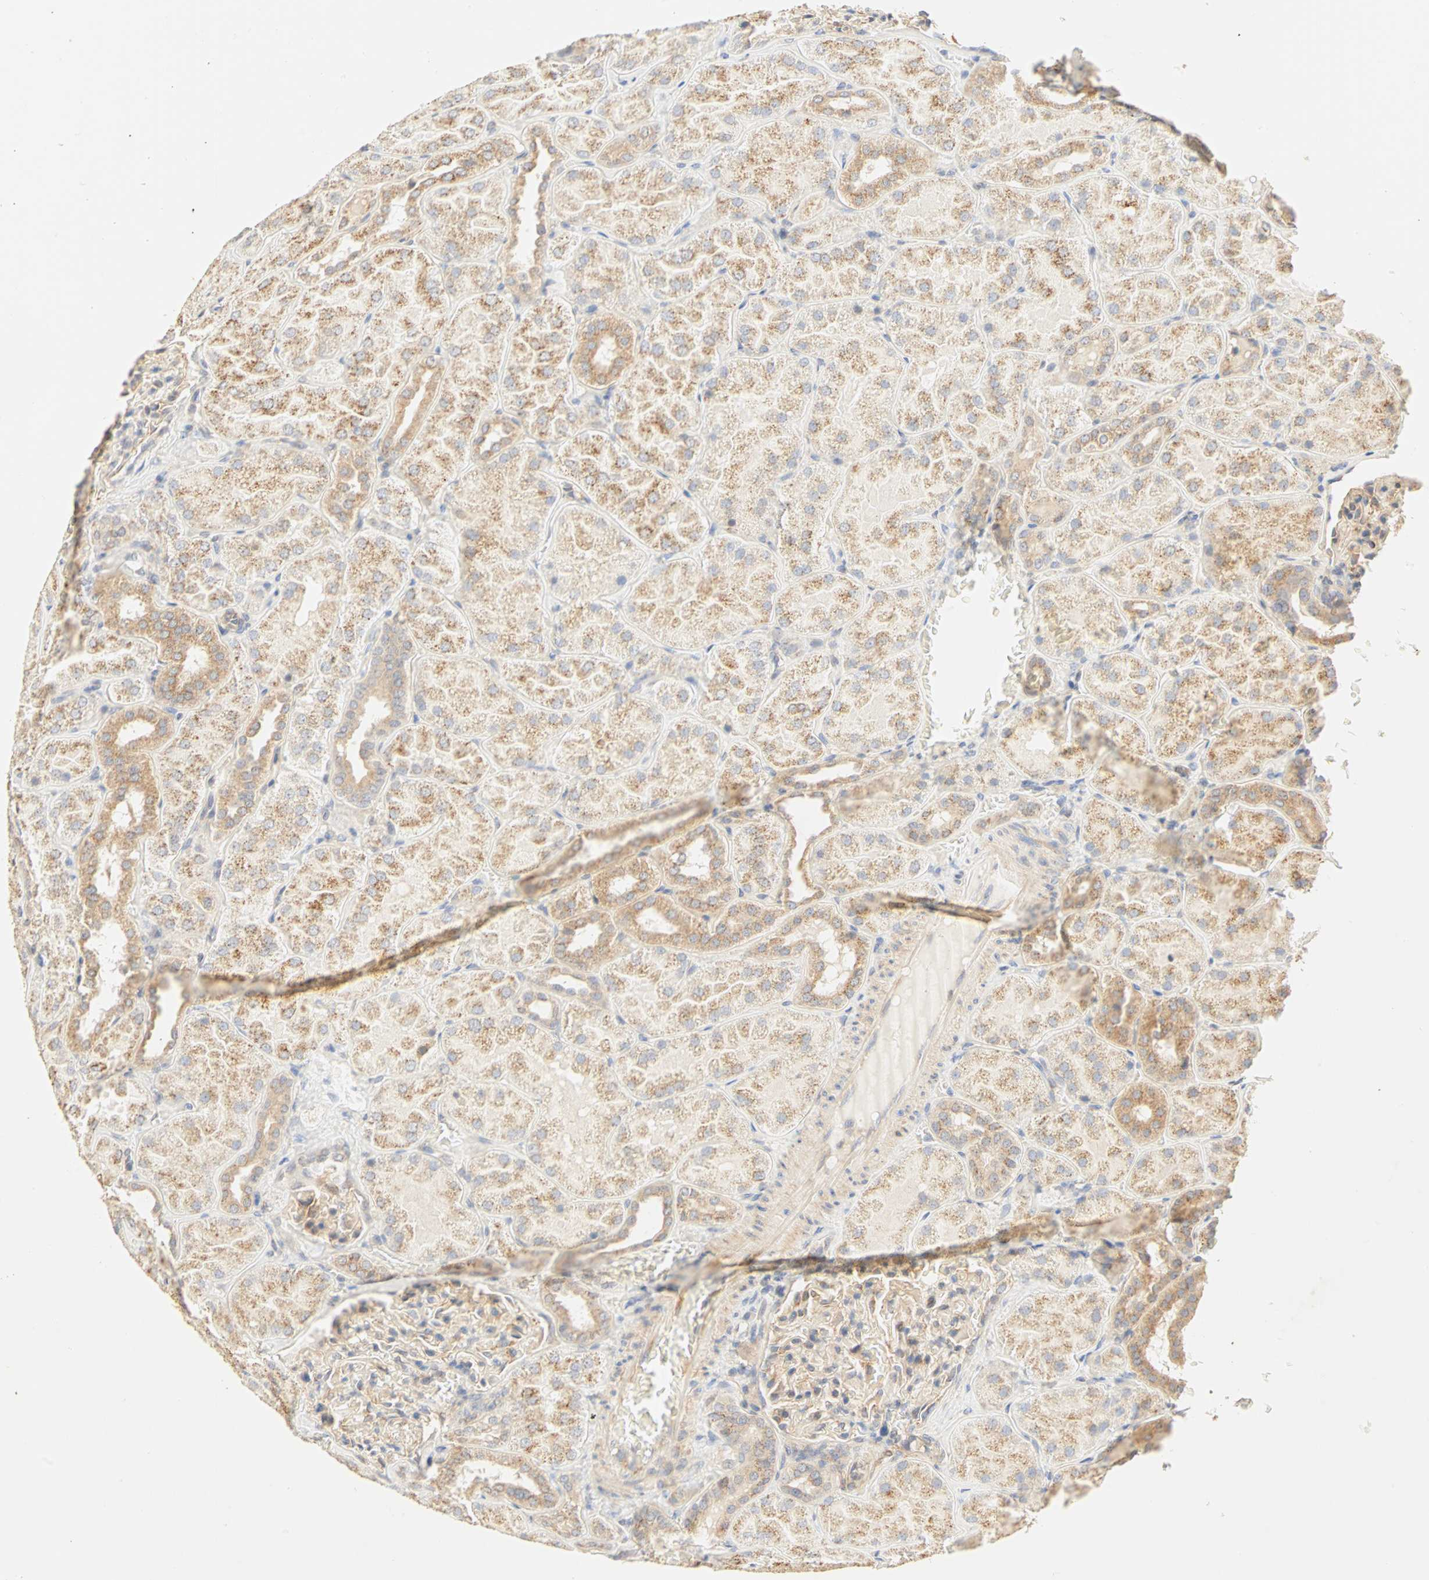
{"staining": {"intensity": "moderate", "quantity": ">75%", "location": "cytoplasmic/membranous"}, "tissue": "kidney", "cell_type": "Cells in glomeruli", "image_type": "normal", "snomed": [{"axis": "morphology", "description": "Normal tissue, NOS"}, {"axis": "topography", "description": "Kidney"}], "caption": "IHC image of unremarkable kidney: kidney stained using IHC demonstrates medium levels of moderate protein expression localized specifically in the cytoplasmic/membranous of cells in glomeruli, appearing as a cytoplasmic/membranous brown color.", "gene": "GNRH2", "patient": {"sex": "male", "age": 28}}